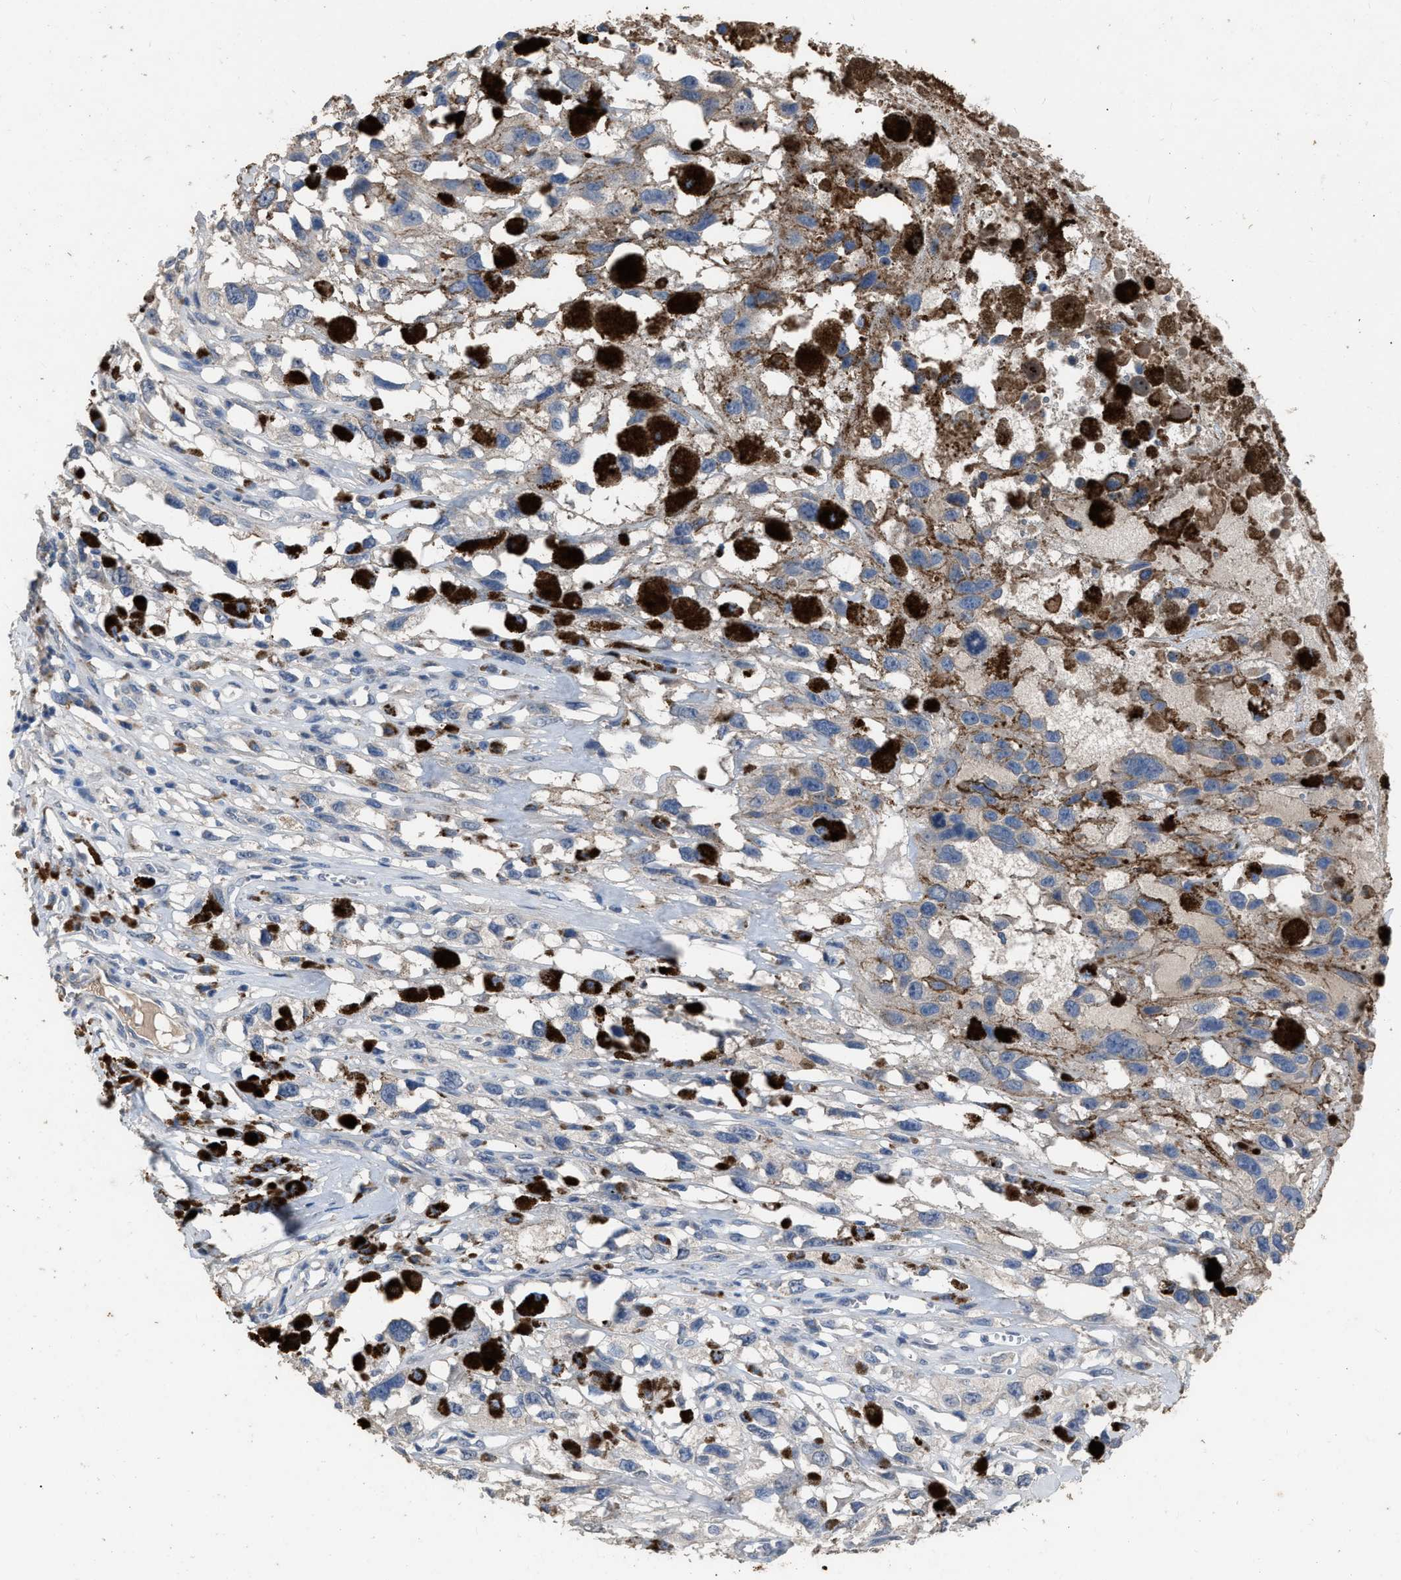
{"staining": {"intensity": "negative", "quantity": "none", "location": "none"}, "tissue": "melanoma", "cell_type": "Tumor cells", "image_type": "cancer", "snomed": [{"axis": "morphology", "description": "Malignant melanoma, Metastatic site"}, {"axis": "topography", "description": "Lymph node"}], "caption": "Tumor cells are negative for brown protein staining in malignant melanoma (metastatic site).", "gene": "HABP2", "patient": {"sex": "male", "age": 59}}